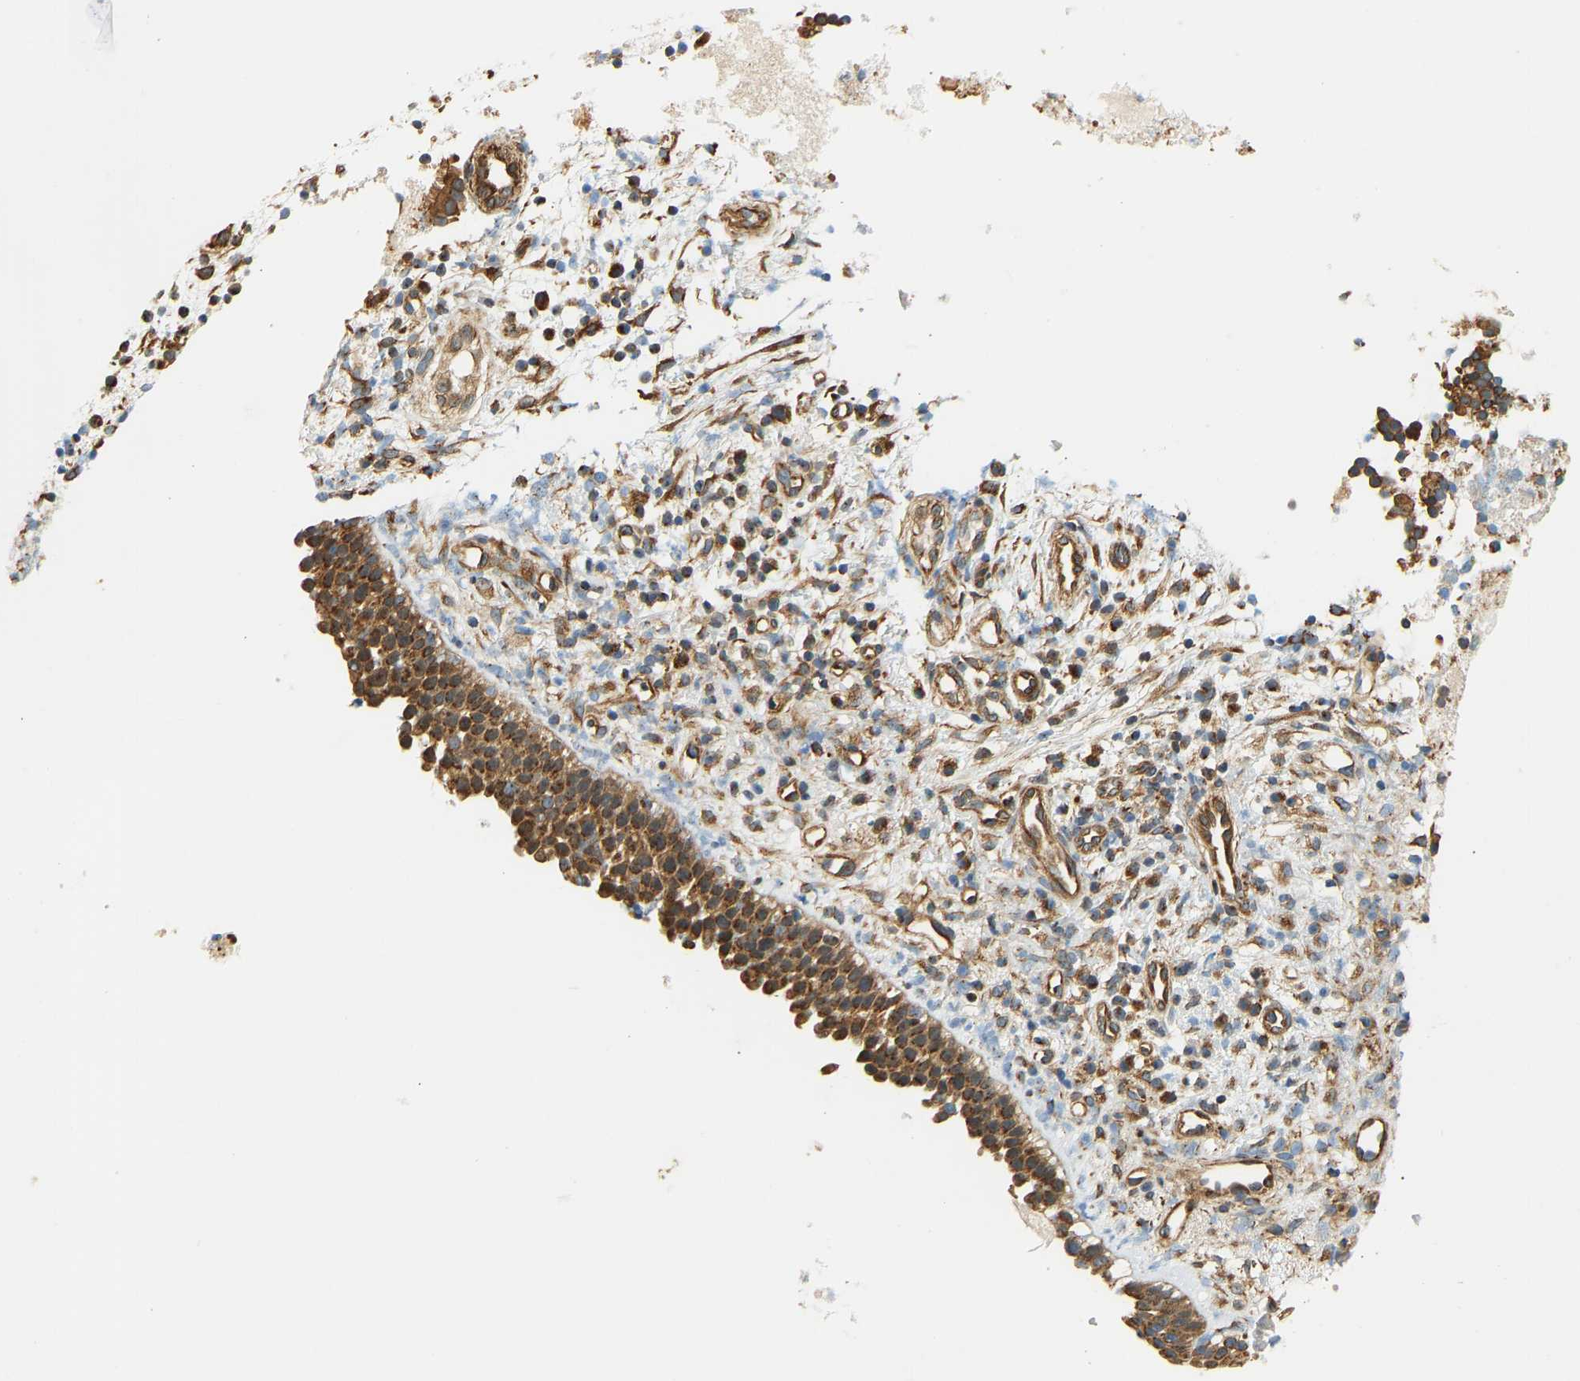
{"staining": {"intensity": "moderate", "quantity": ">75%", "location": "cytoplasmic/membranous"}, "tissue": "nasopharynx", "cell_type": "Respiratory epithelial cells", "image_type": "normal", "snomed": [{"axis": "morphology", "description": "Normal tissue, NOS"}, {"axis": "topography", "description": "Nasopharynx"}], "caption": "Brown immunohistochemical staining in unremarkable human nasopharynx shows moderate cytoplasmic/membranous expression in about >75% of respiratory epithelial cells.", "gene": "CEP57", "patient": {"sex": "male", "age": 21}}